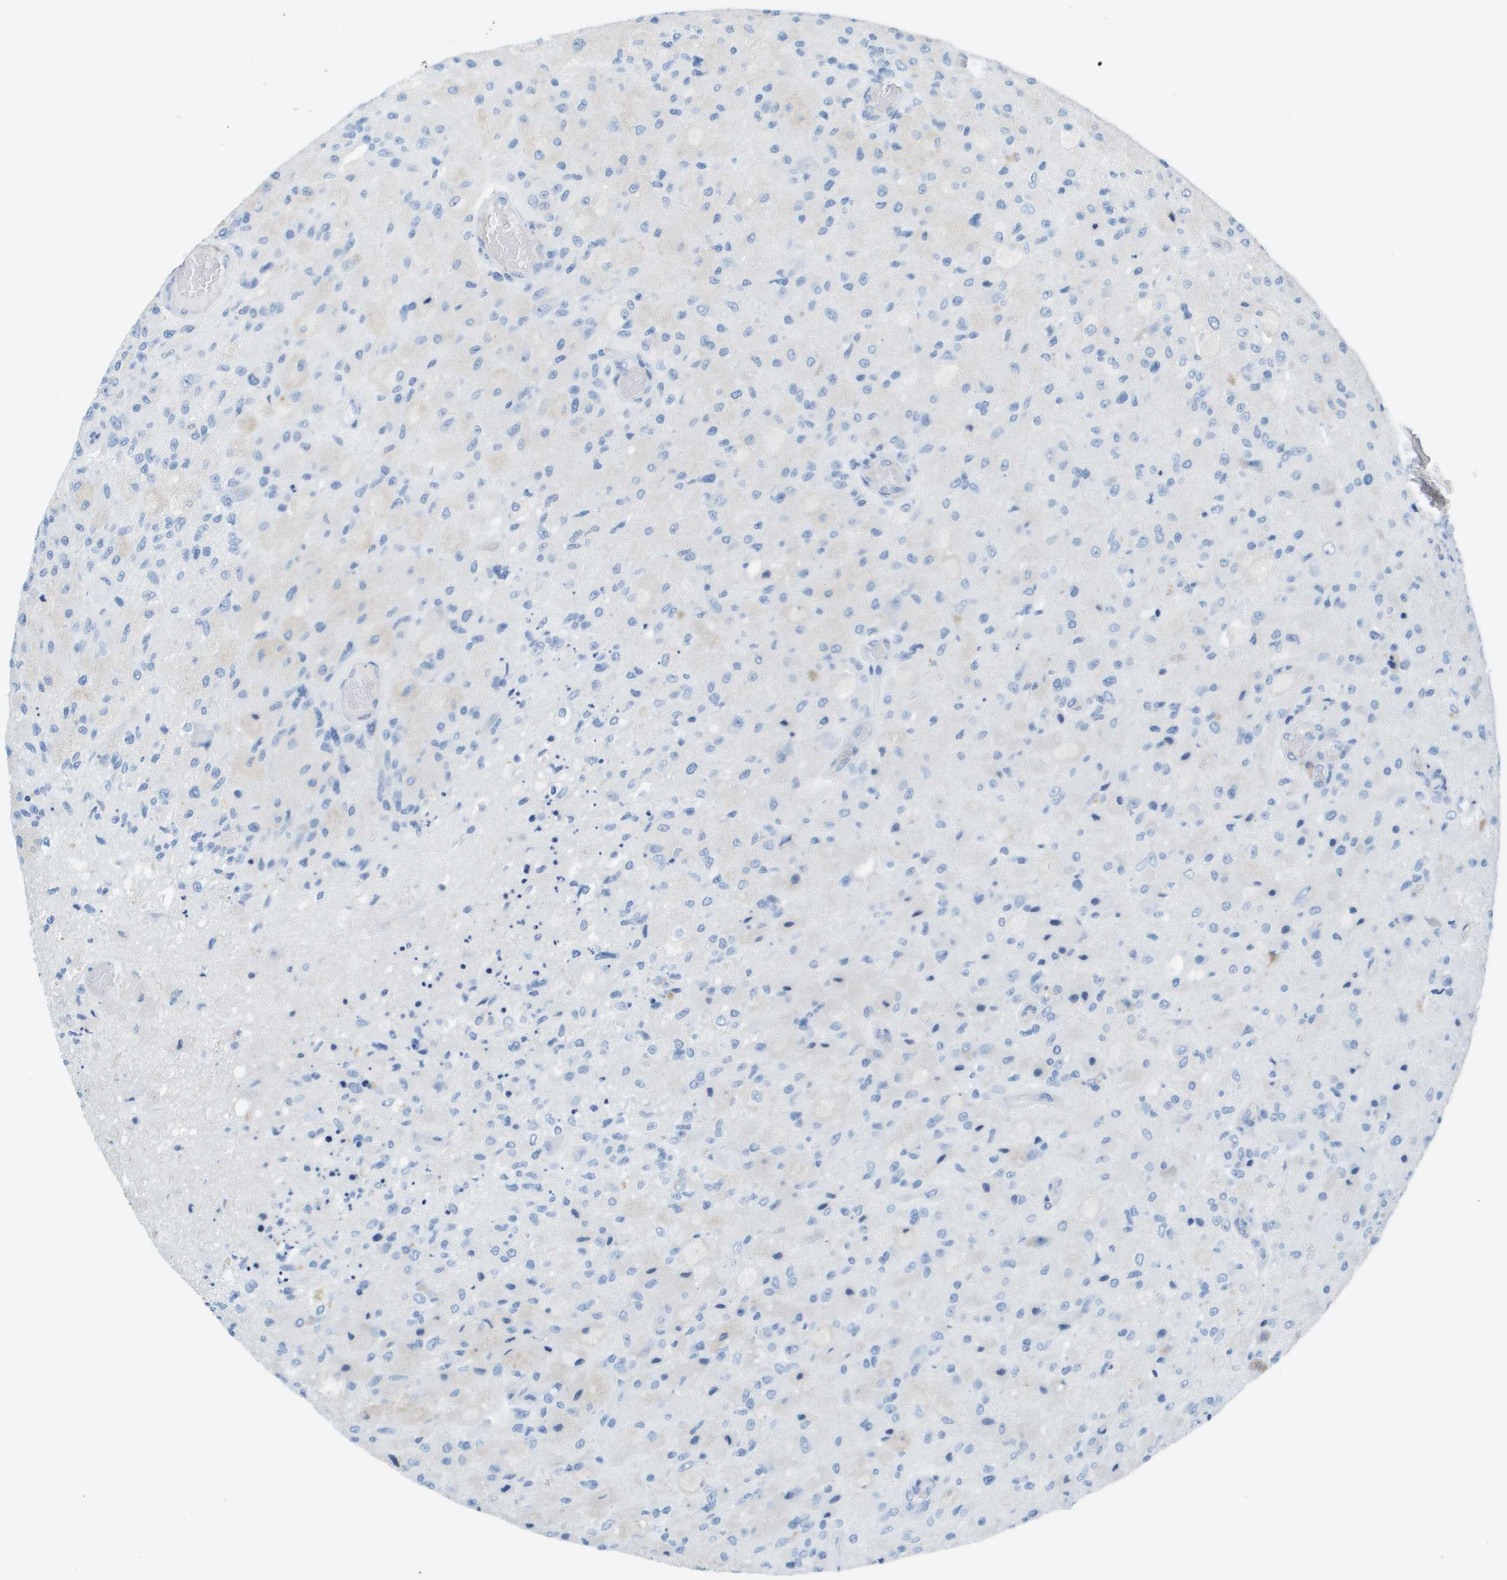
{"staining": {"intensity": "negative", "quantity": "none", "location": "none"}, "tissue": "glioma", "cell_type": "Tumor cells", "image_type": "cancer", "snomed": [{"axis": "morphology", "description": "Normal tissue, NOS"}, {"axis": "morphology", "description": "Glioma, malignant, High grade"}, {"axis": "topography", "description": "Cerebral cortex"}], "caption": "Histopathology image shows no protein expression in tumor cells of glioma tissue. The staining was performed using DAB (3,3'-diaminobenzidine) to visualize the protein expression in brown, while the nuclei were stained in blue with hematoxylin (Magnification: 20x).", "gene": "CD46", "patient": {"sex": "male", "age": 77}}